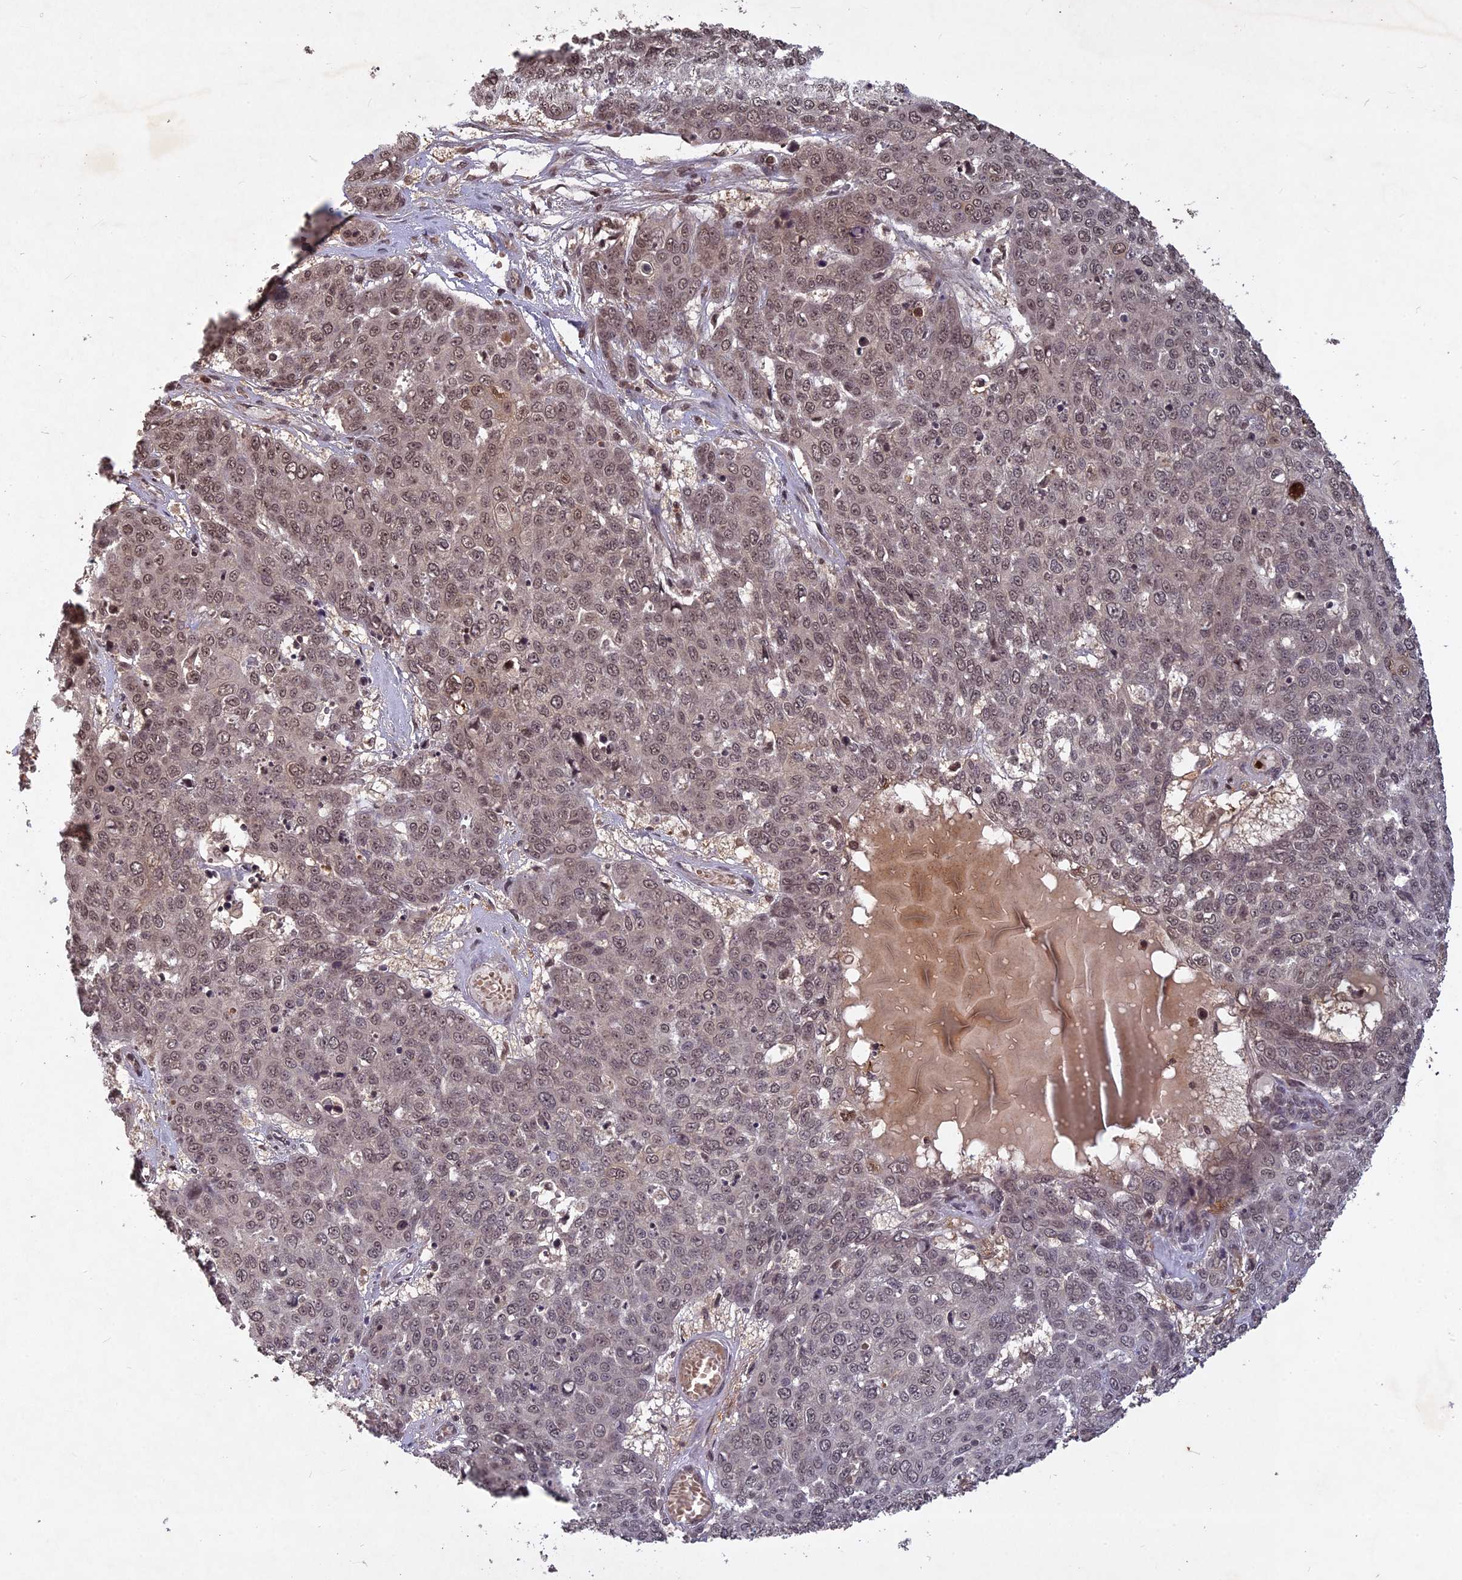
{"staining": {"intensity": "weak", "quantity": "25%-75%", "location": "nuclear"}, "tissue": "skin cancer", "cell_type": "Tumor cells", "image_type": "cancer", "snomed": [{"axis": "morphology", "description": "Squamous cell carcinoma, NOS"}, {"axis": "topography", "description": "Skin"}], "caption": "Immunohistochemistry (IHC) photomicrograph of neoplastic tissue: human skin cancer (squamous cell carcinoma) stained using immunohistochemistry shows low levels of weak protein expression localized specifically in the nuclear of tumor cells, appearing as a nuclear brown color.", "gene": "SRMS", "patient": {"sex": "male", "age": 71}}